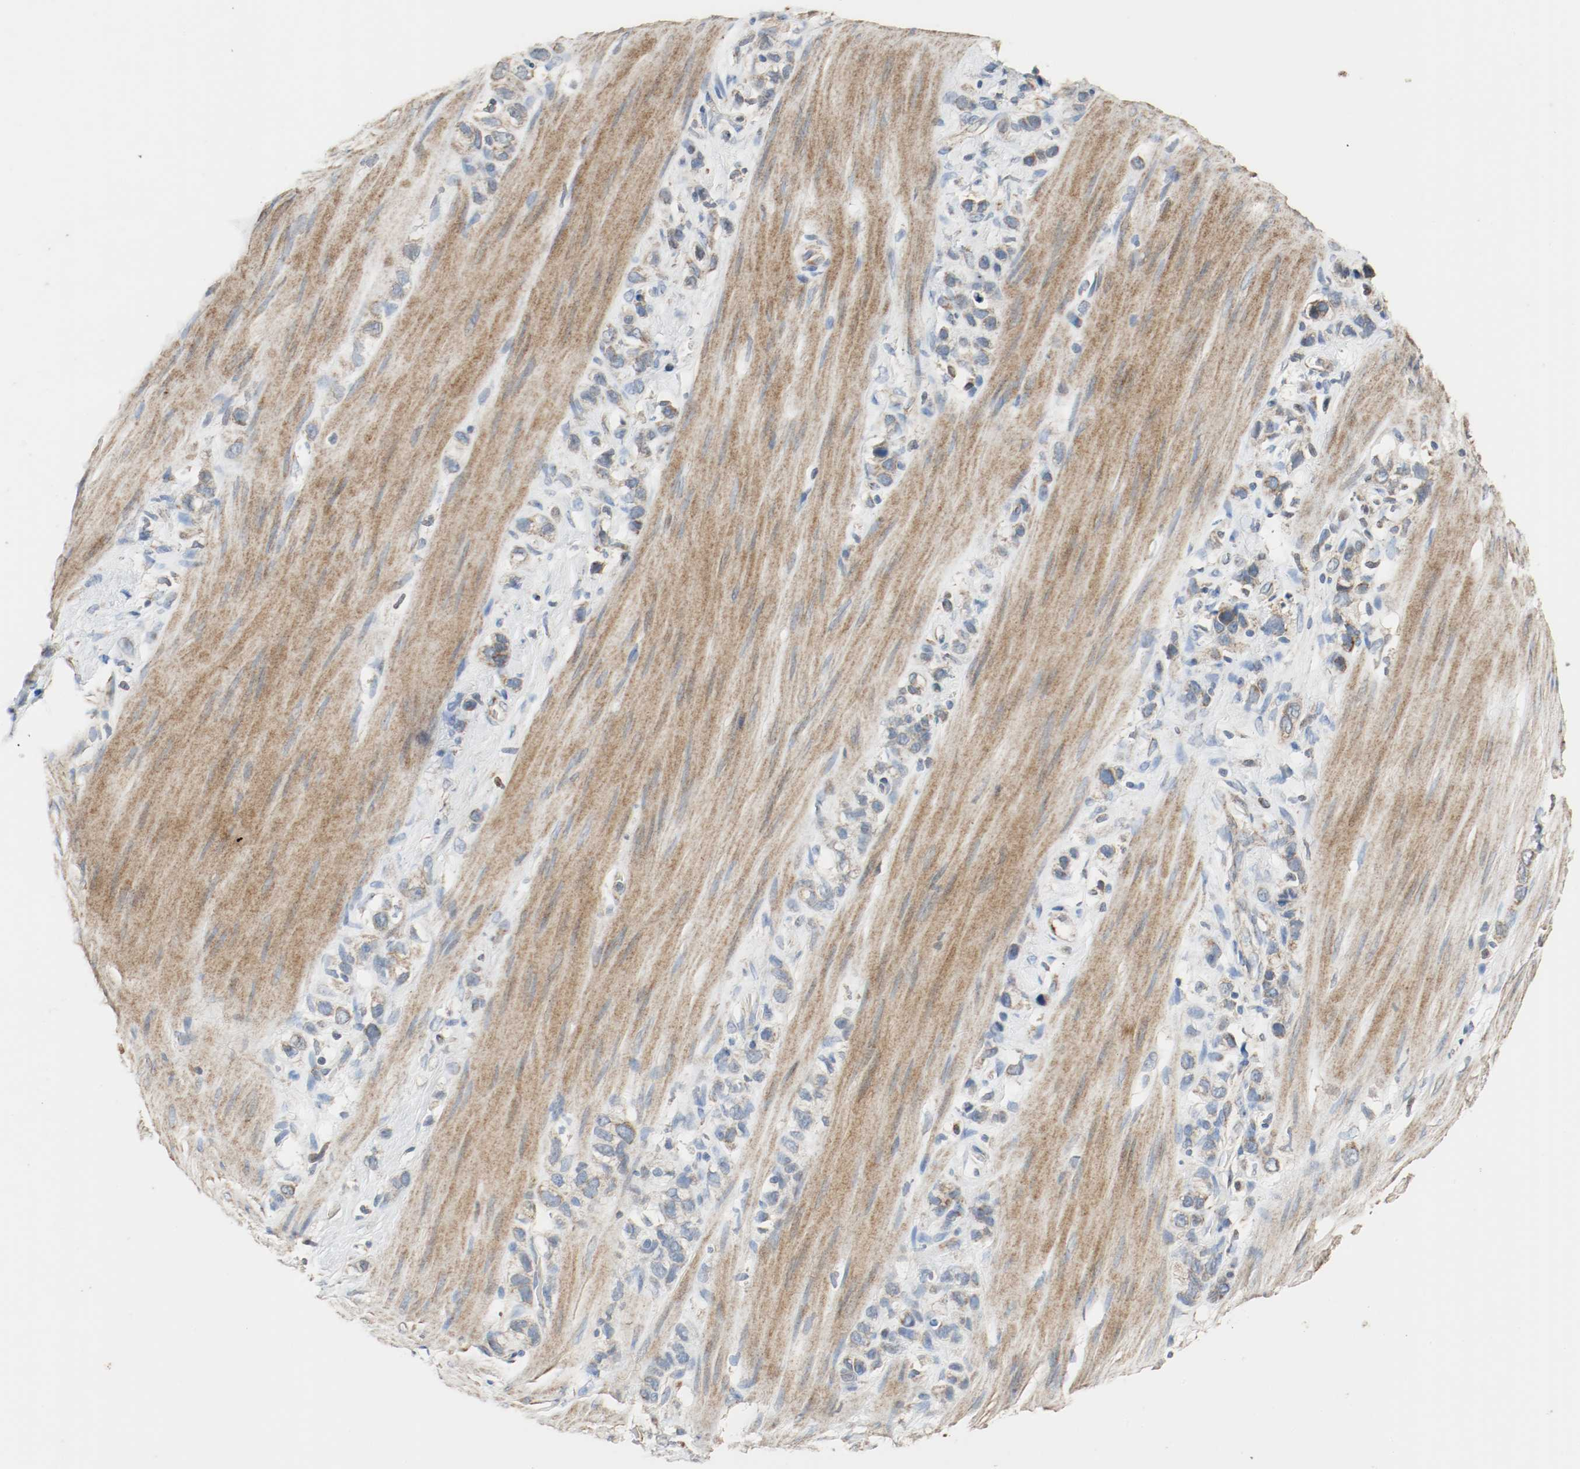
{"staining": {"intensity": "moderate", "quantity": ">75%", "location": "cytoplasmic/membranous"}, "tissue": "stomach cancer", "cell_type": "Tumor cells", "image_type": "cancer", "snomed": [{"axis": "morphology", "description": "Normal tissue, NOS"}, {"axis": "morphology", "description": "Adenocarcinoma, NOS"}, {"axis": "morphology", "description": "Adenocarcinoma, High grade"}, {"axis": "topography", "description": "Stomach, upper"}, {"axis": "topography", "description": "Stomach"}], "caption": "Immunohistochemistry staining of adenocarcinoma (stomach), which exhibits medium levels of moderate cytoplasmic/membranous positivity in about >75% of tumor cells indicating moderate cytoplasmic/membranous protein expression. The staining was performed using DAB (brown) for protein detection and nuclei were counterstained in hematoxylin (blue).", "gene": "ALDH4A1", "patient": {"sex": "female", "age": 65}}